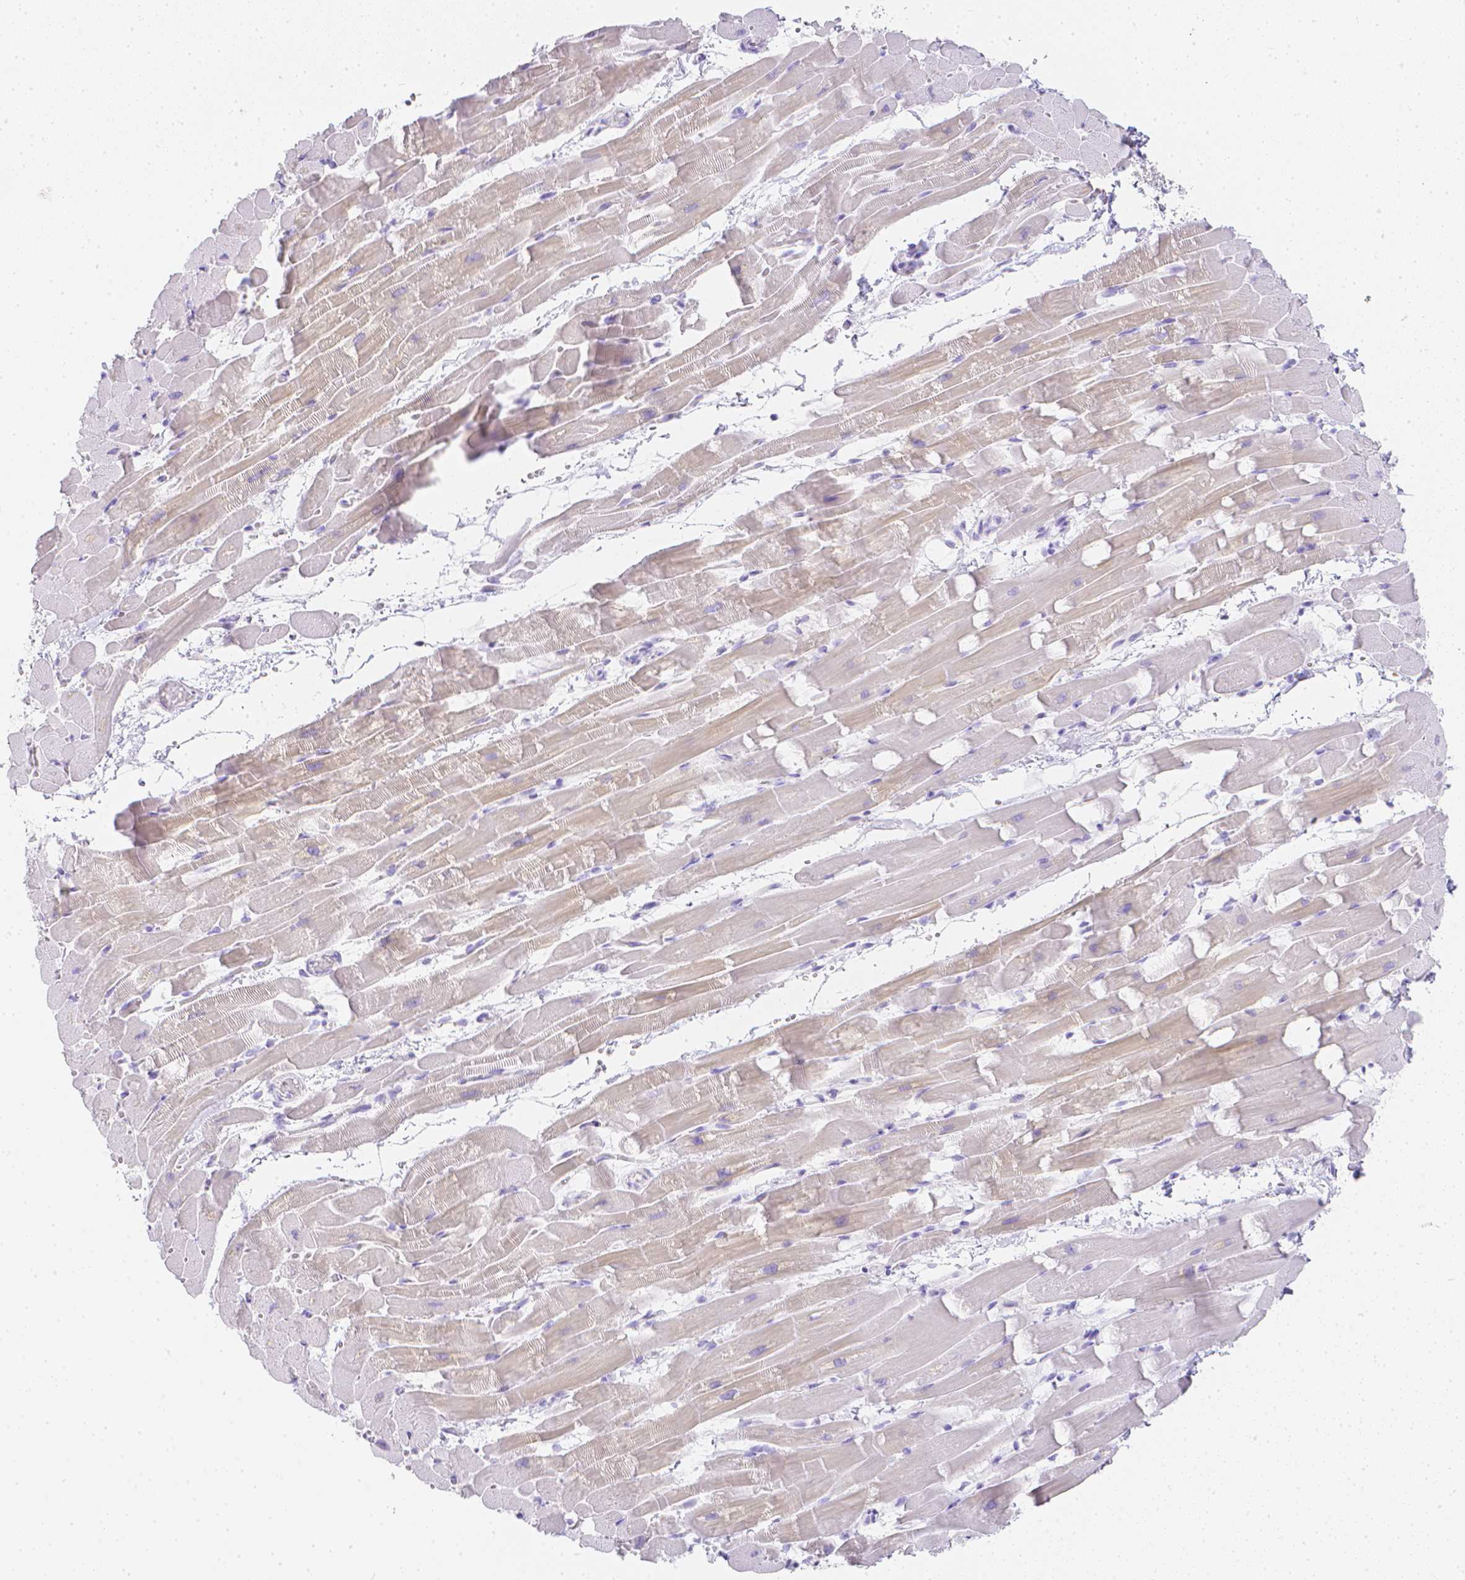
{"staining": {"intensity": "weak", "quantity": "<25%", "location": "cytoplasmic/membranous"}, "tissue": "heart muscle", "cell_type": "Cardiomyocytes", "image_type": "normal", "snomed": [{"axis": "morphology", "description": "Normal tissue, NOS"}, {"axis": "topography", "description": "Heart"}], "caption": "Cardiomyocytes are negative for protein expression in benign human heart muscle. (Stains: DAB (3,3'-diaminobenzidine) immunohistochemistry with hematoxylin counter stain, Microscopy: brightfield microscopy at high magnification).", "gene": "LGALS4", "patient": {"sex": "male", "age": 37}}